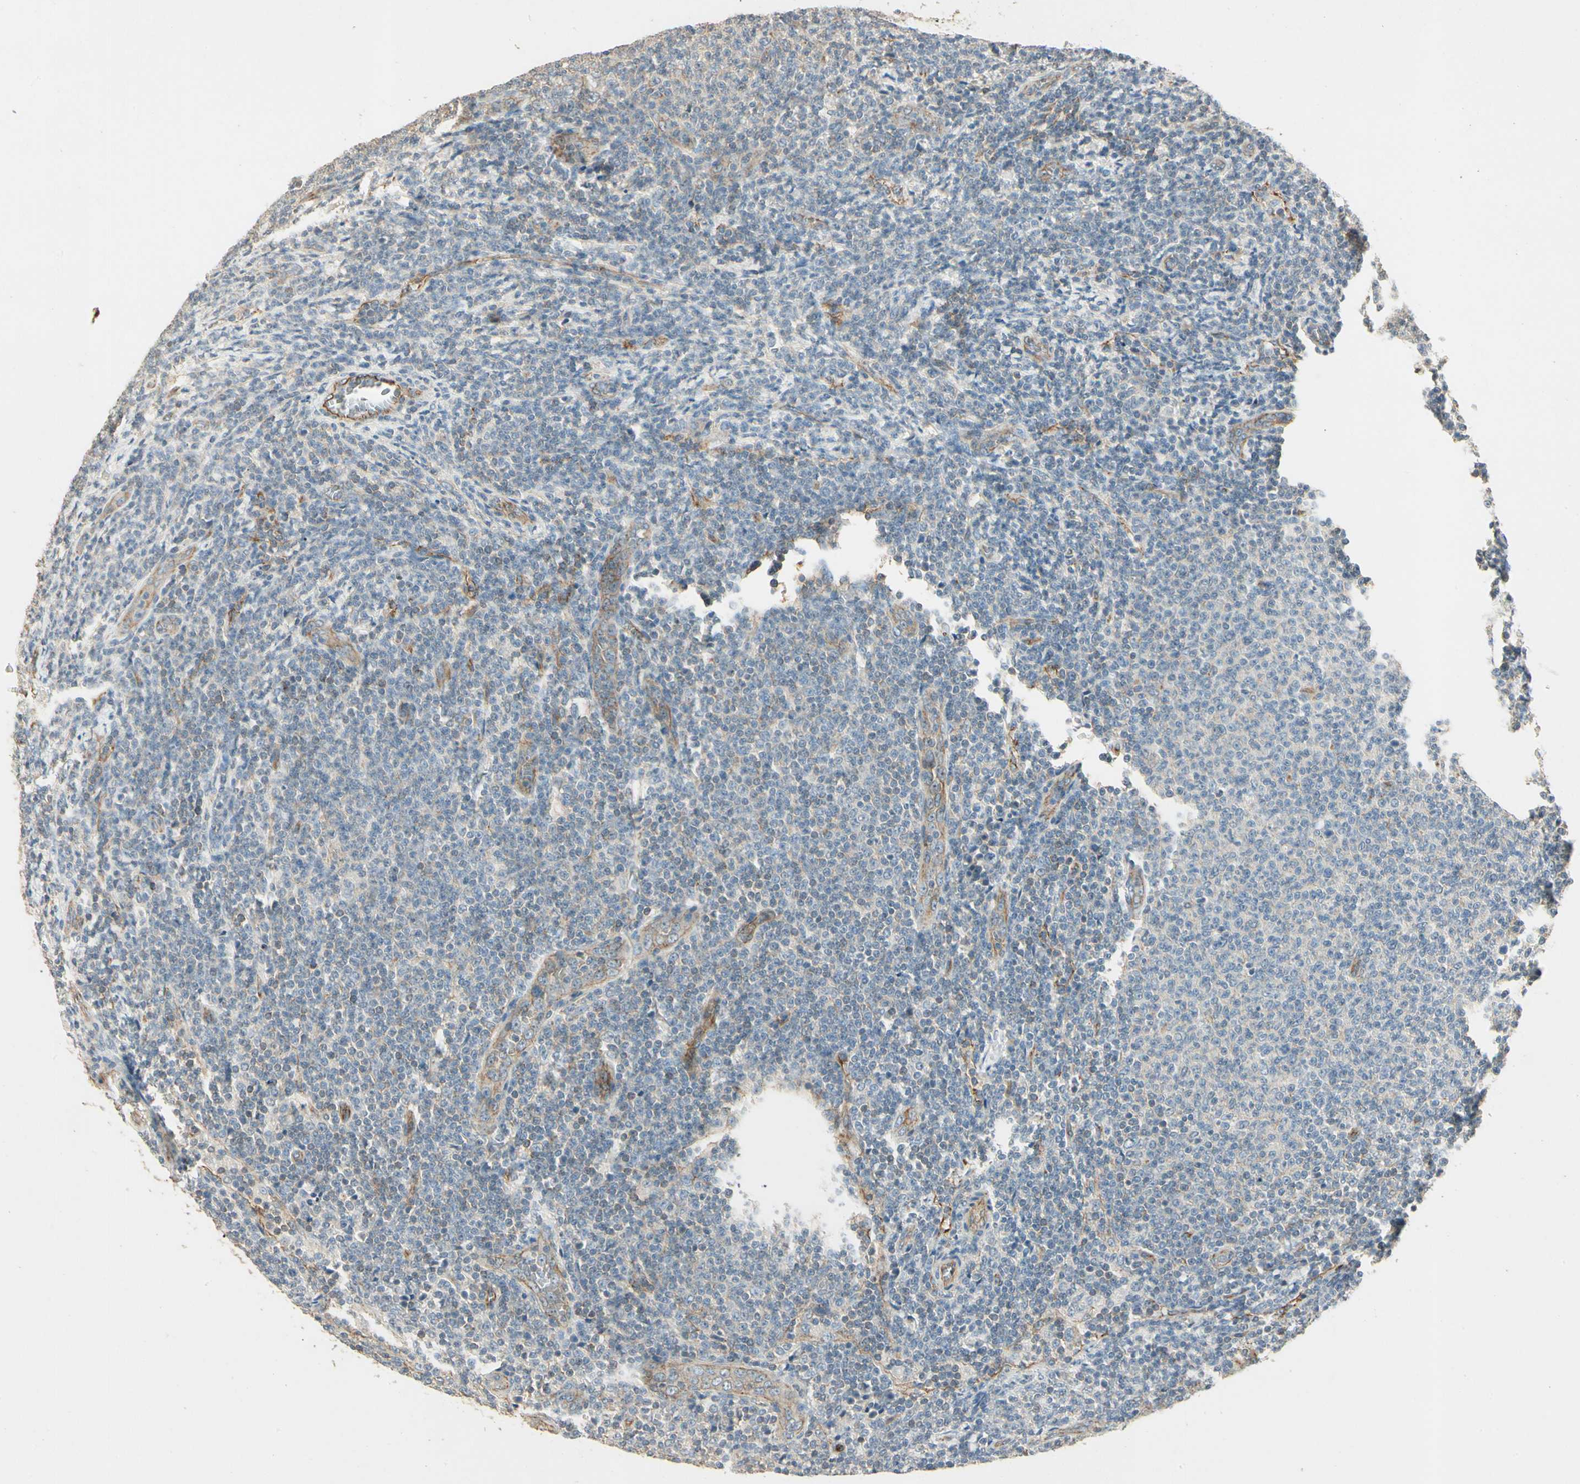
{"staining": {"intensity": "negative", "quantity": "none", "location": "none"}, "tissue": "lymphoma", "cell_type": "Tumor cells", "image_type": "cancer", "snomed": [{"axis": "morphology", "description": "Malignant lymphoma, non-Hodgkin's type, Low grade"}, {"axis": "topography", "description": "Lymph node"}], "caption": "Tumor cells are negative for protein expression in human lymphoma.", "gene": "RNF180", "patient": {"sex": "male", "age": 66}}